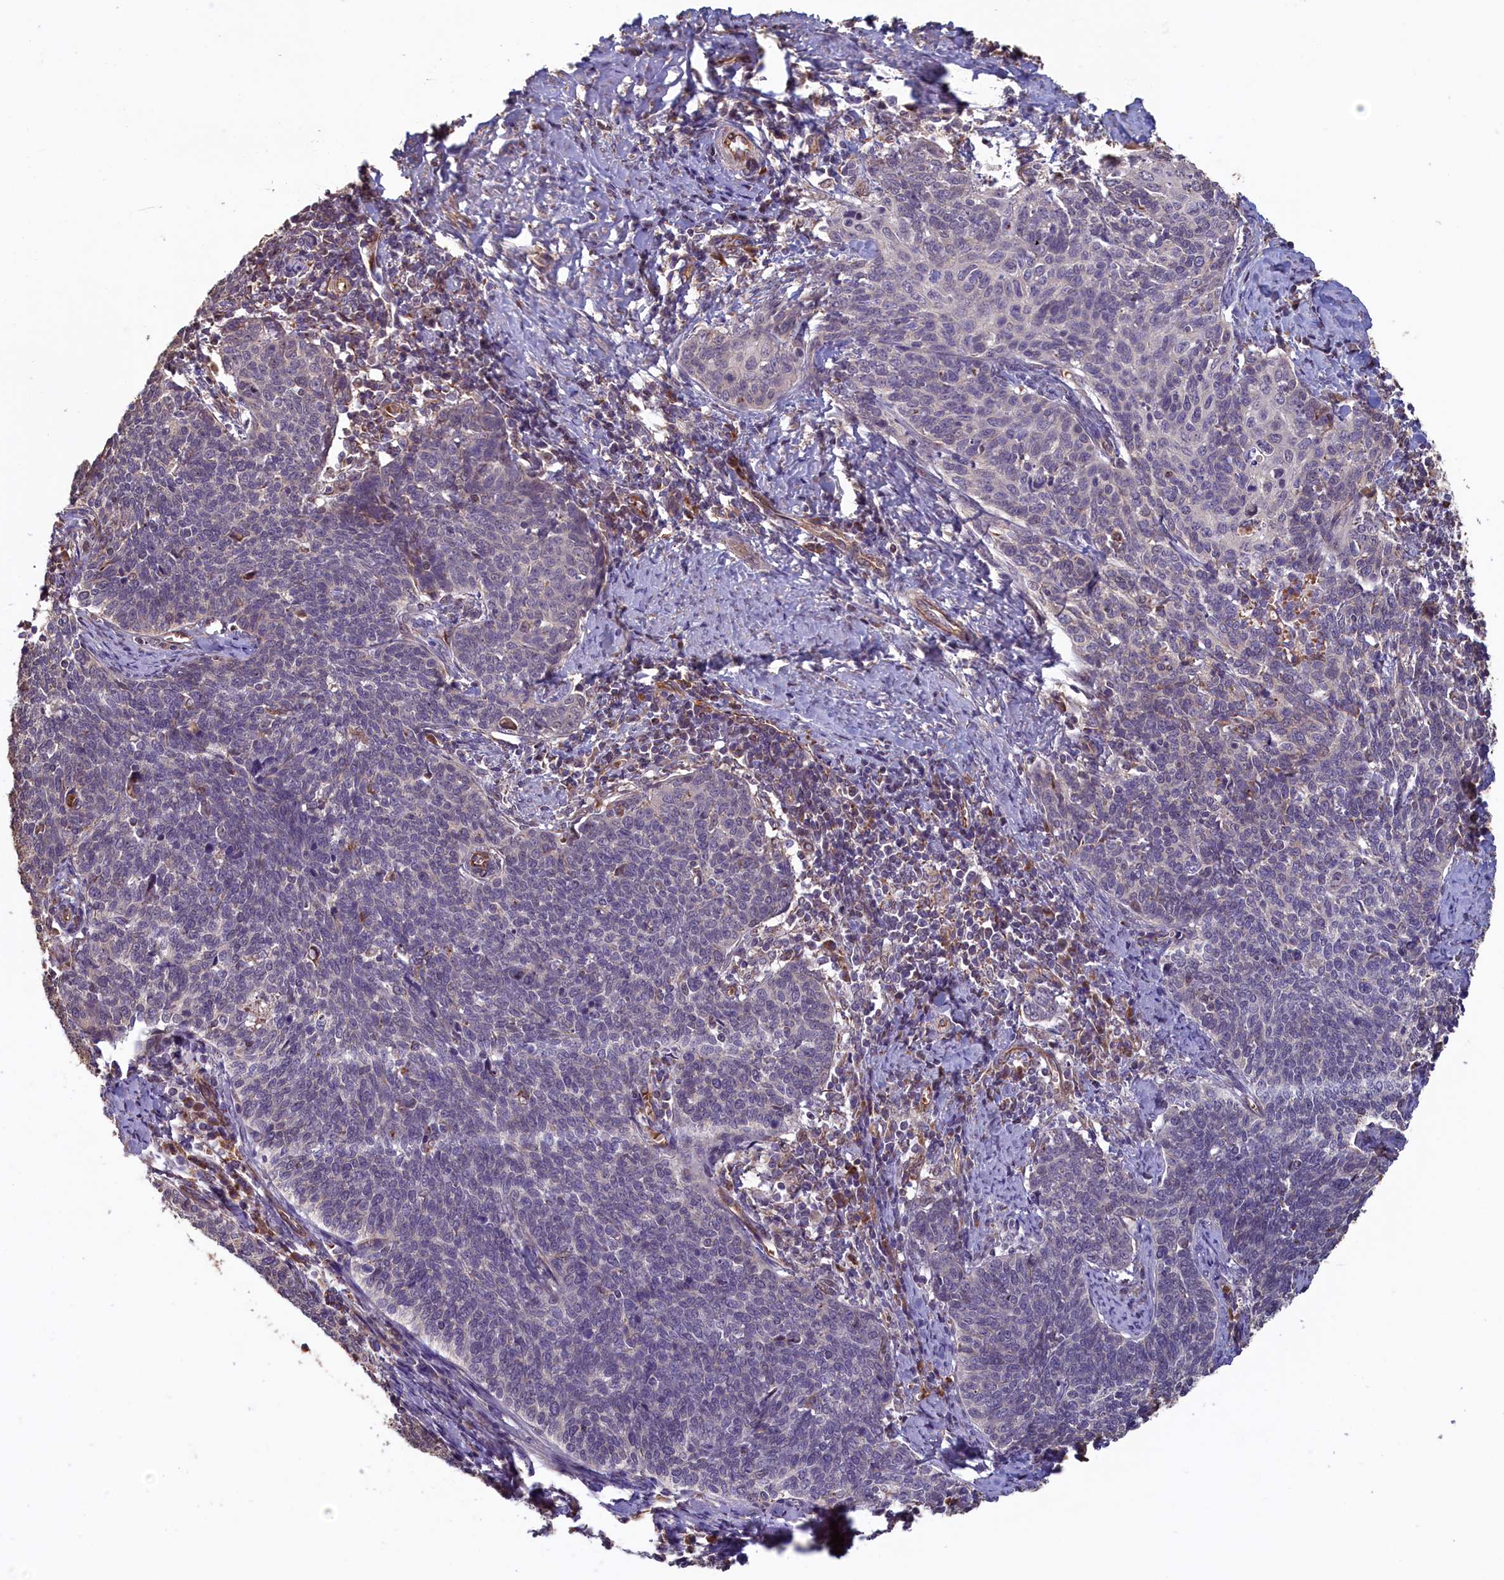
{"staining": {"intensity": "negative", "quantity": "none", "location": "none"}, "tissue": "cervical cancer", "cell_type": "Tumor cells", "image_type": "cancer", "snomed": [{"axis": "morphology", "description": "Squamous cell carcinoma, NOS"}, {"axis": "topography", "description": "Cervix"}], "caption": "The histopathology image displays no significant positivity in tumor cells of cervical squamous cell carcinoma.", "gene": "ACSBG1", "patient": {"sex": "female", "age": 39}}